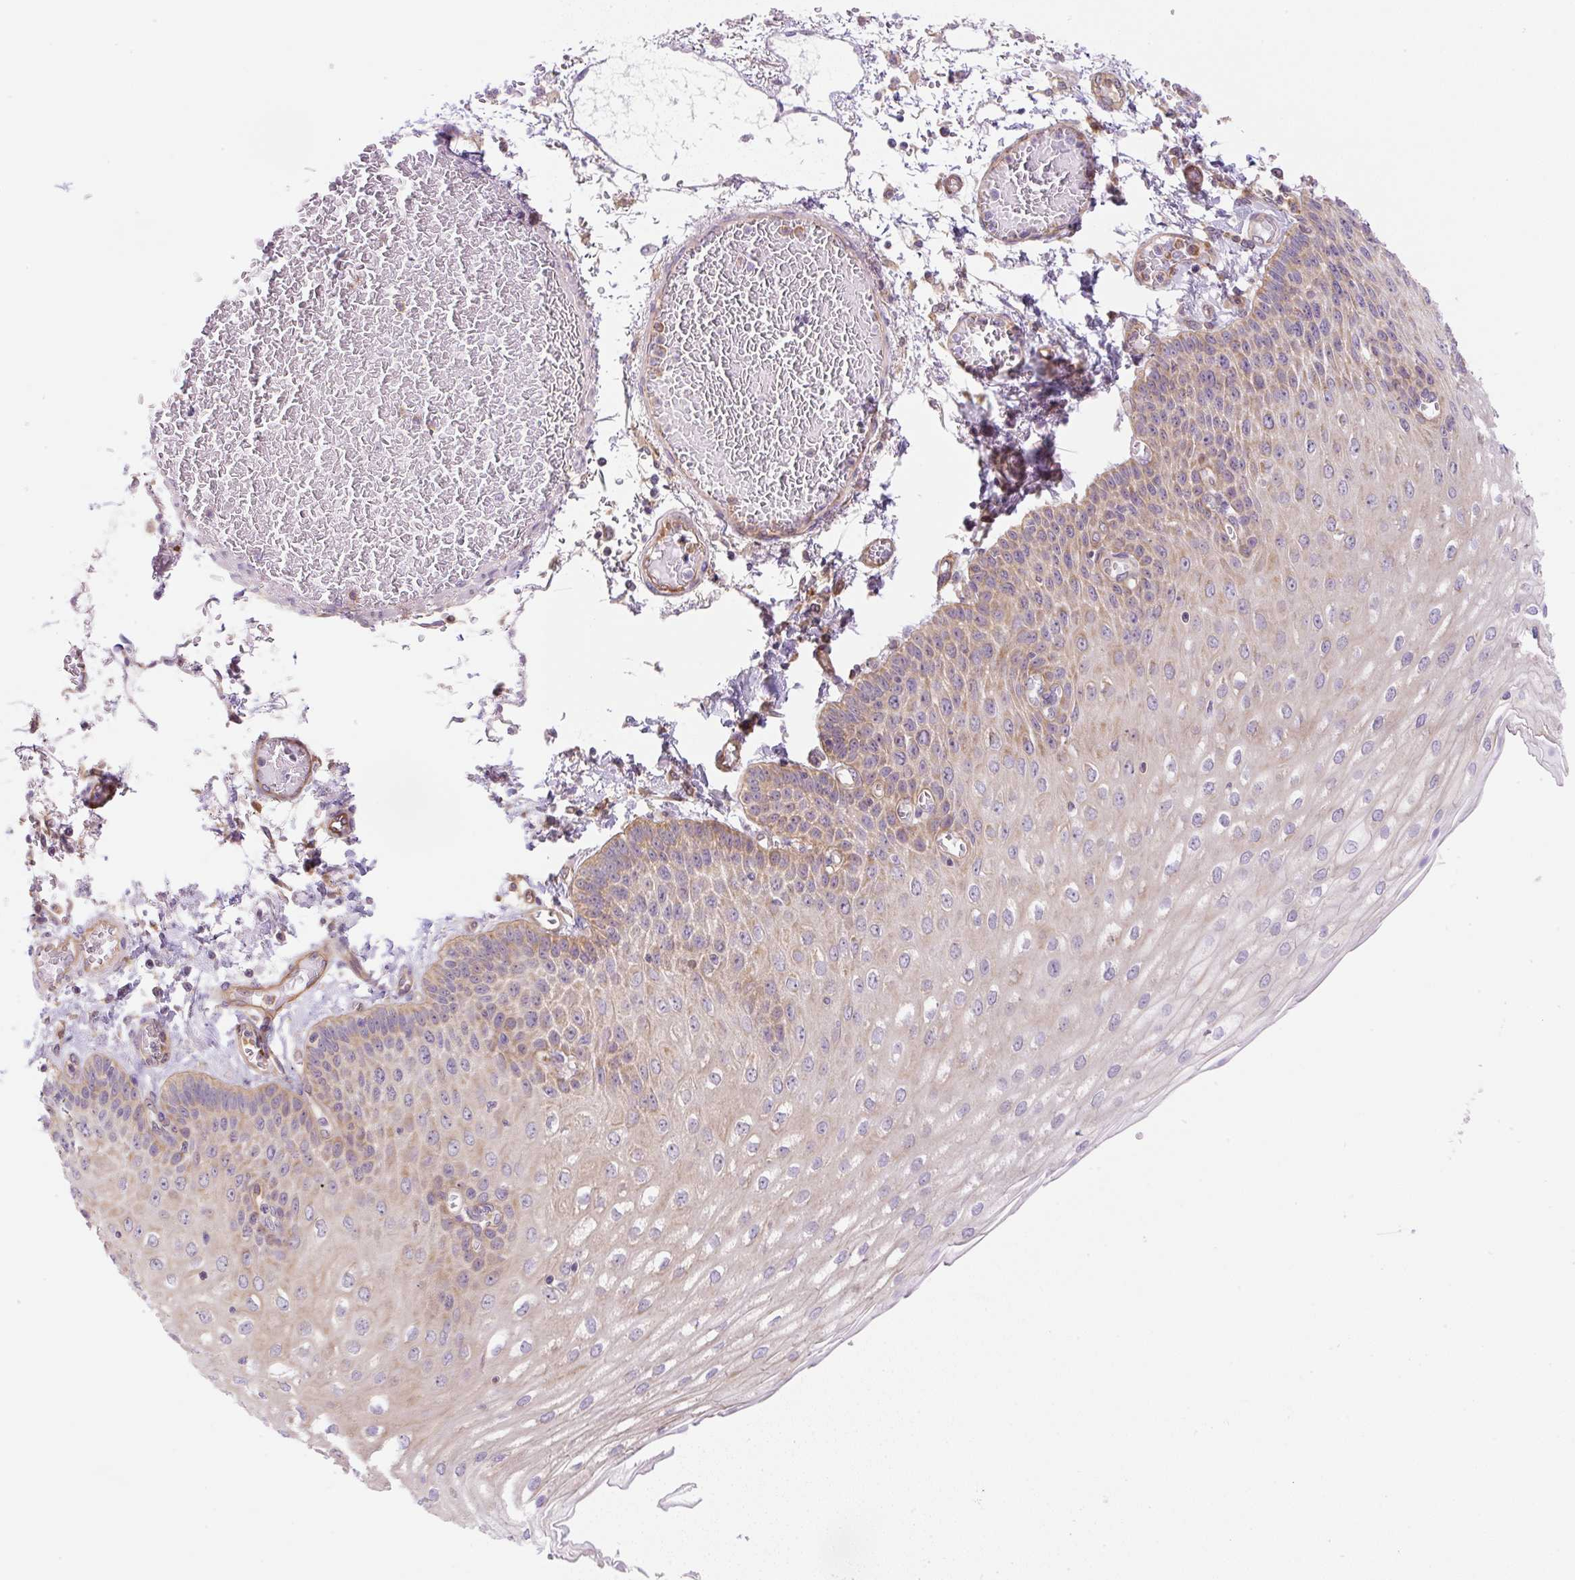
{"staining": {"intensity": "moderate", "quantity": "25%-75%", "location": "cytoplasmic/membranous"}, "tissue": "esophagus", "cell_type": "Squamous epithelial cells", "image_type": "normal", "snomed": [{"axis": "morphology", "description": "Normal tissue, NOS"}, {"axis": "morphology", "description": "Adenocarcinoma, NOS"}, {"axis": "topography", "description": "Esophagus"}], "caption": "Immunohistochemistry (IHC) of benign esophagus exhibits medium levels of moderate cytoplasmic/membranous expression in approximately 25%-75% of squamous epithelial cells.", "gene": "OMA1", "patient": {"sex": "male", "age": 81}}